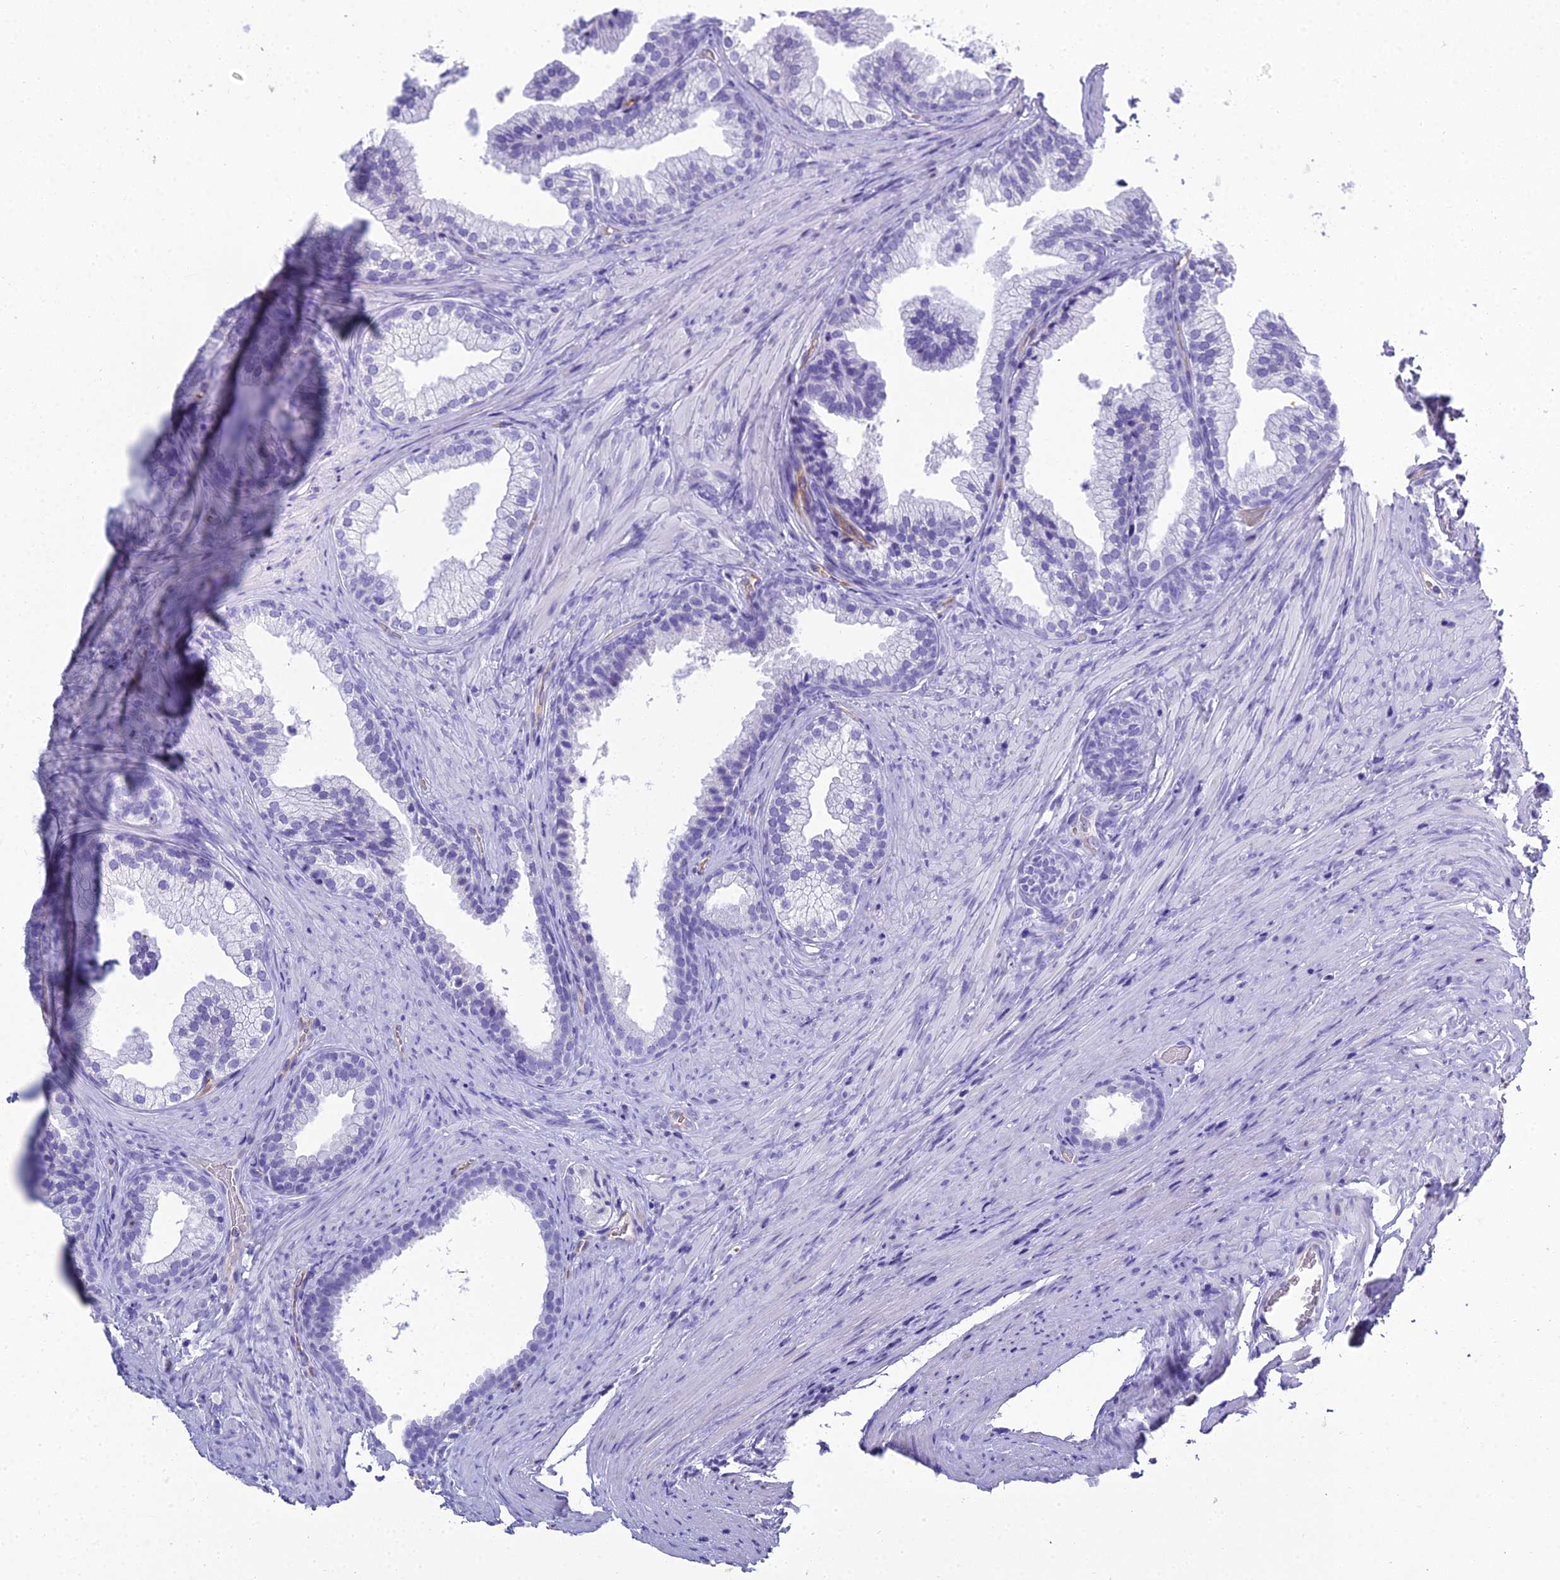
{"staining": {"intensity": "negative", "quantity": "none", "location": "none"}, "tissue": "prostate", "cell_type": "Glandular cells", "image_type": "normal", "snomed": [{"axis": "morphology", "description": "Normal tissue, NOS"}, {"axis": "topography", "description": "Prostate"}], "caption": "Human prostate stained for a protein using immunohistochemistry (IHC) shows no positivity in glandular cells.", "gene": "NINJ1", "patient": {"sex": "male", "age": 76}}